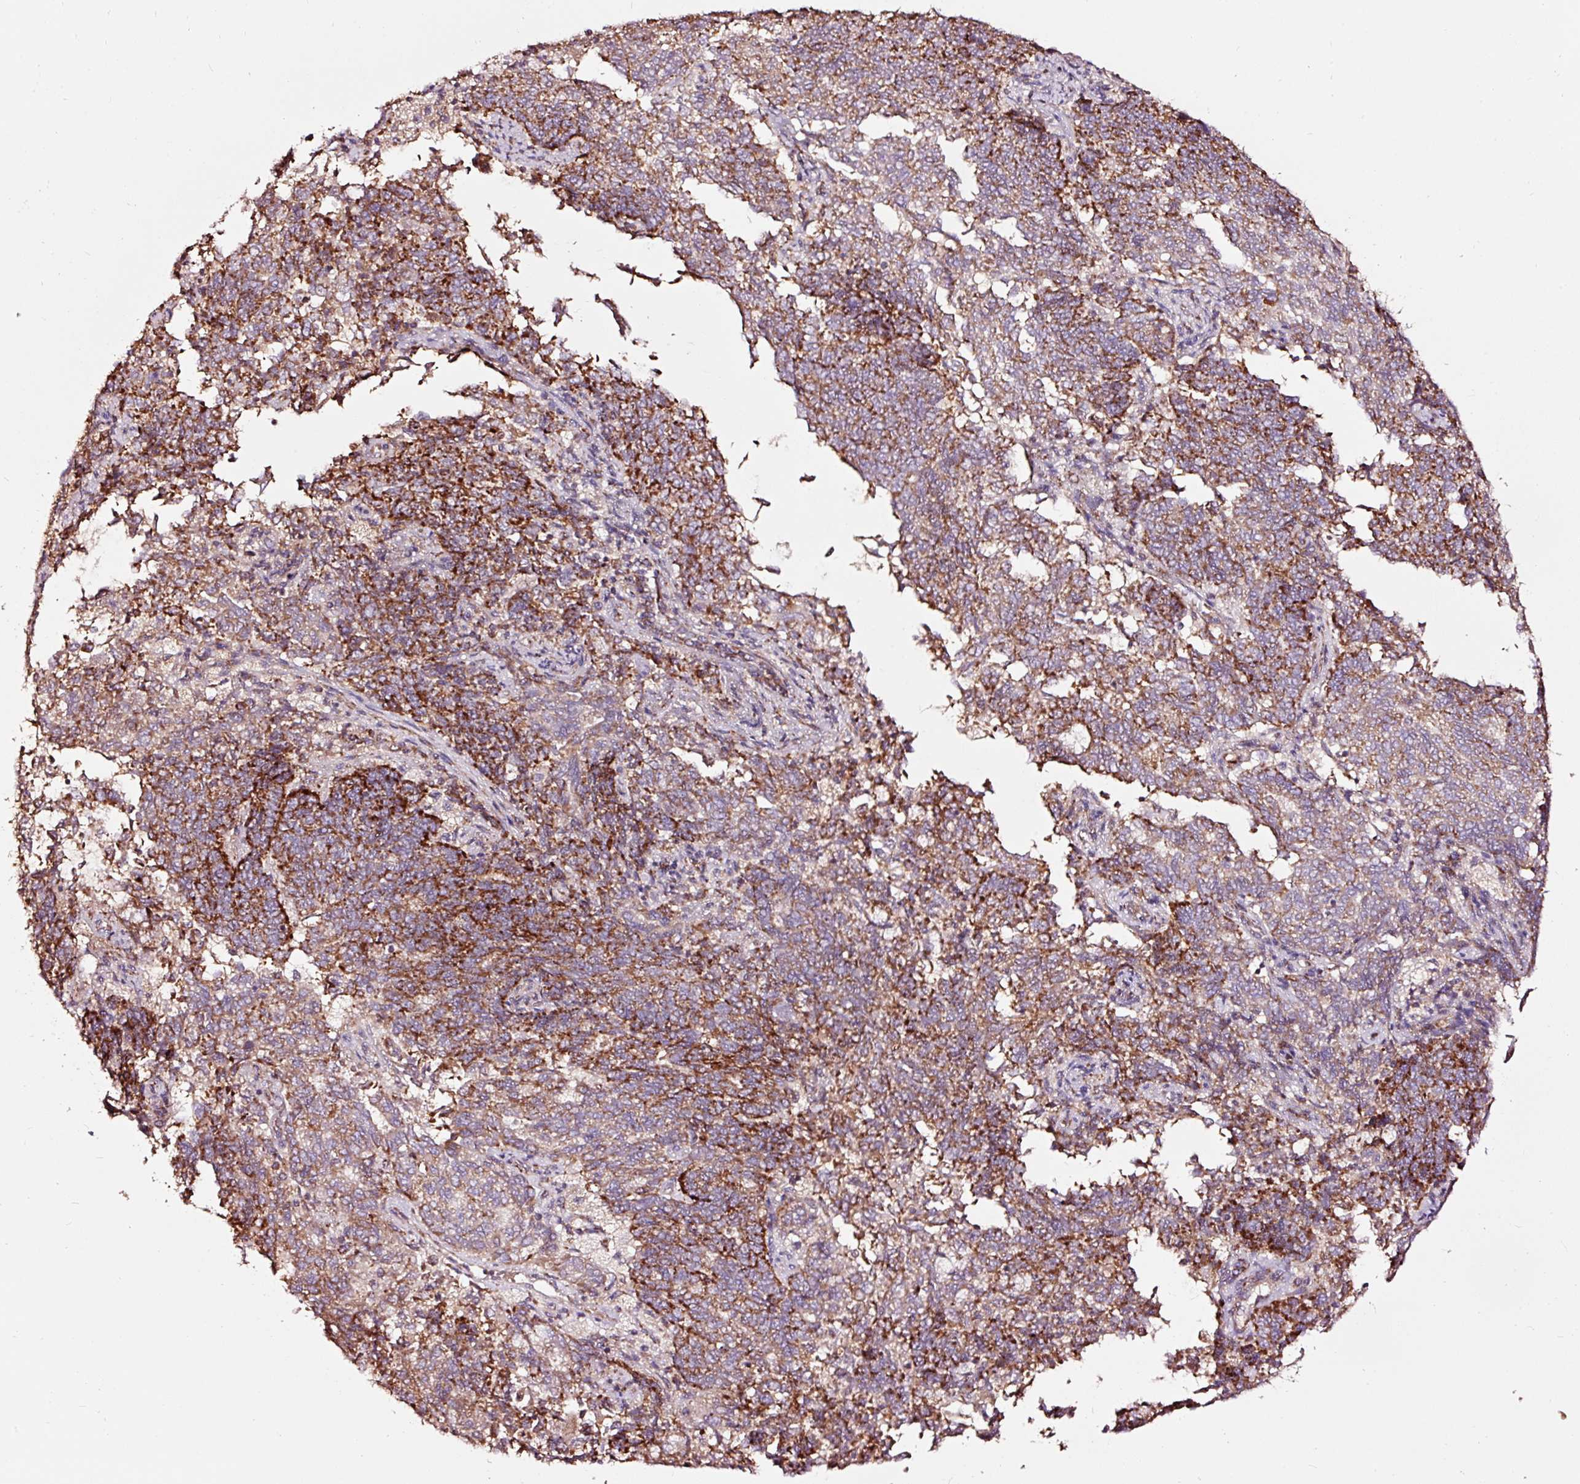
{"staining": {"intensity": "strong", "quantity": ">75%", "location": "cytoplasmic/membranous"}, "tissue": "endometrial cancer", "cell_type": "Tumor cells", "image_type": "cancer", "snomed": [{"axis": "morphology", "description": "Adenocarcinoma, NOS"}, {"axis": "topography", "description": "Endometrium"}], "caption": "Strong cytoplasmic/membranous expression is identified in approximately >75% of tumor cells in endometrial cancer (adenocarcinoma).", "gene": "TPM1", "patient": {"sex": "female", "age": 80}}